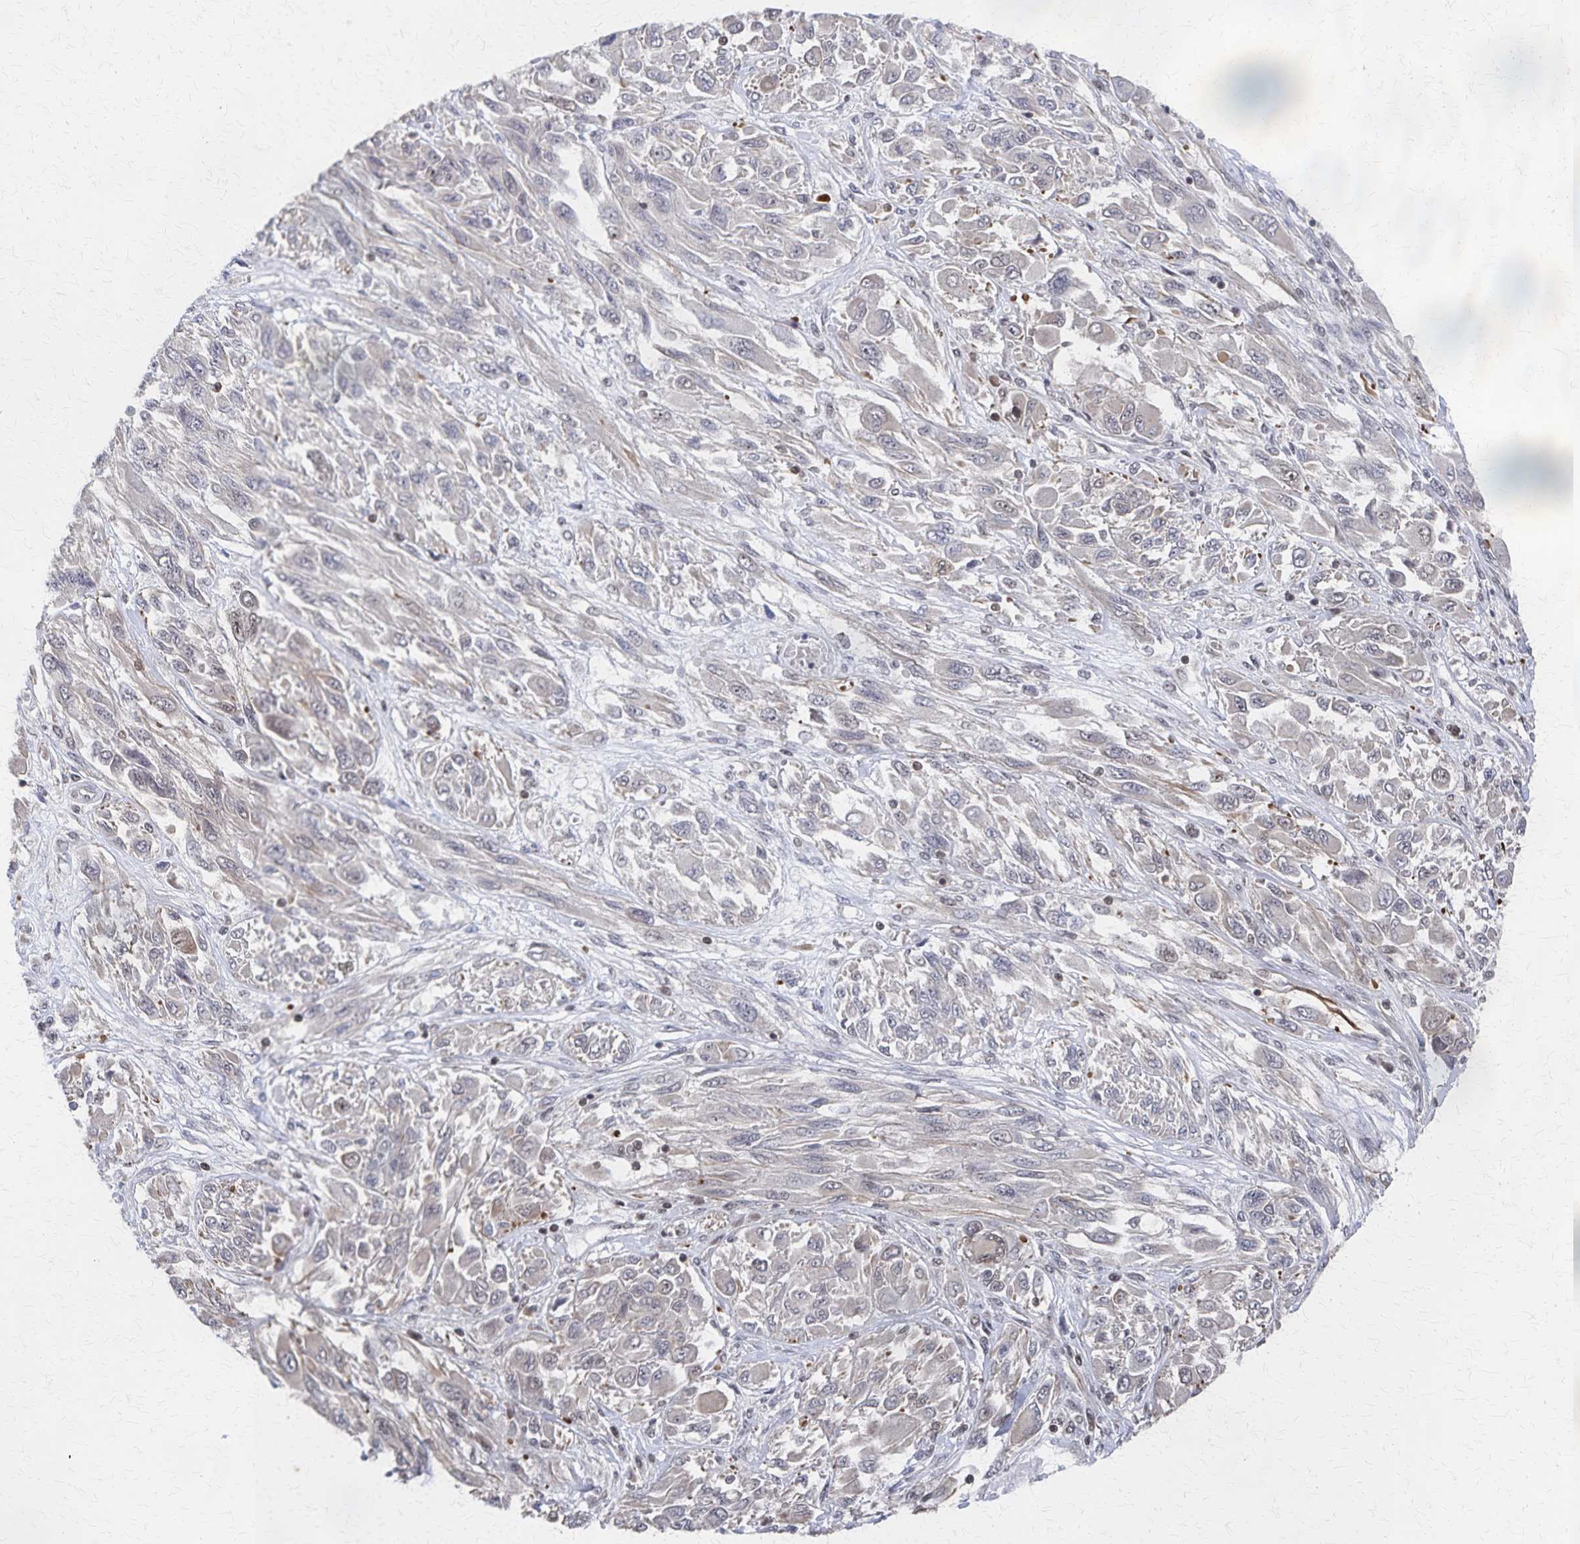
{"staining": {"intensity": "weak", "quantity": "<25%", "location": "nuclear"}, "tissue": "melanoma", "cell_type": "Tumor cells", "image_type": "cancer", "snomed": [{"axis": "morphology", "description": "Malignant melanoma, NOS"}, {"axis": "topography", "description": "Skin"}], "caption": "Melanoma stained for a protein using immunohistochemistry (IHC) reveals no expression tumor cells.", "gene": "GTF2B", "patient": {"sex": "female", "age": 91}}